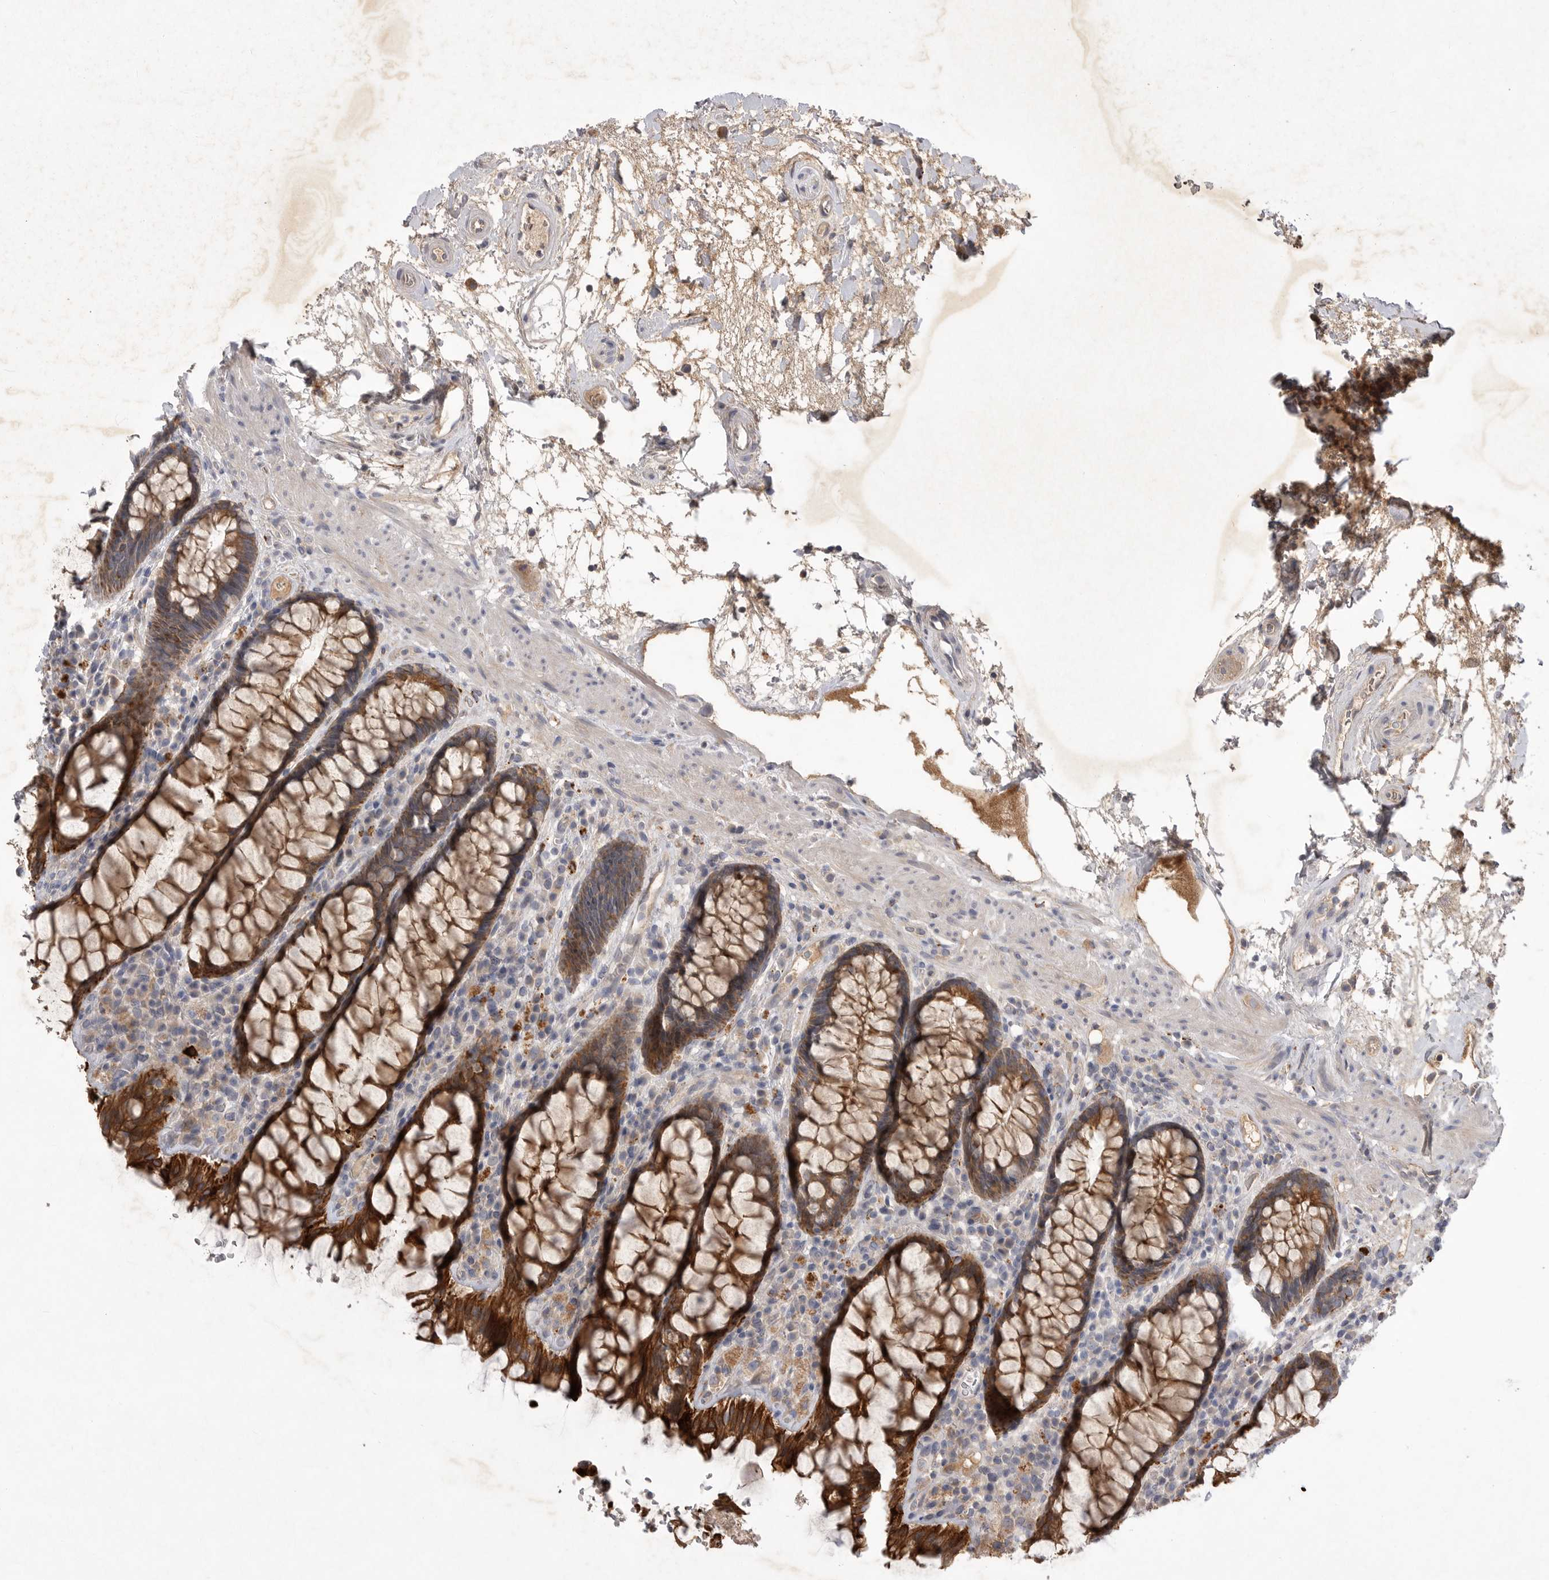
{"staining": {"intensity": "strong", "quantity": ">75%", "location": "cytoplasmic/membranous"}, "tissue": "rectum", "cell_type": "Glandular cells", "image_type": "normal", "snomed": [{"axis": "morphology", "description": "Normal tissue, NOS"}, {"axis": "topography", "description": "Rectum"}], "caption": "Protein positivity by IHC reveals strong cytoplasmic/membranous expression in approximately >75% of glandular cells in normal rectum.", "gene": "DHDDS", "patient": {"sex": "male", "age": 64}}